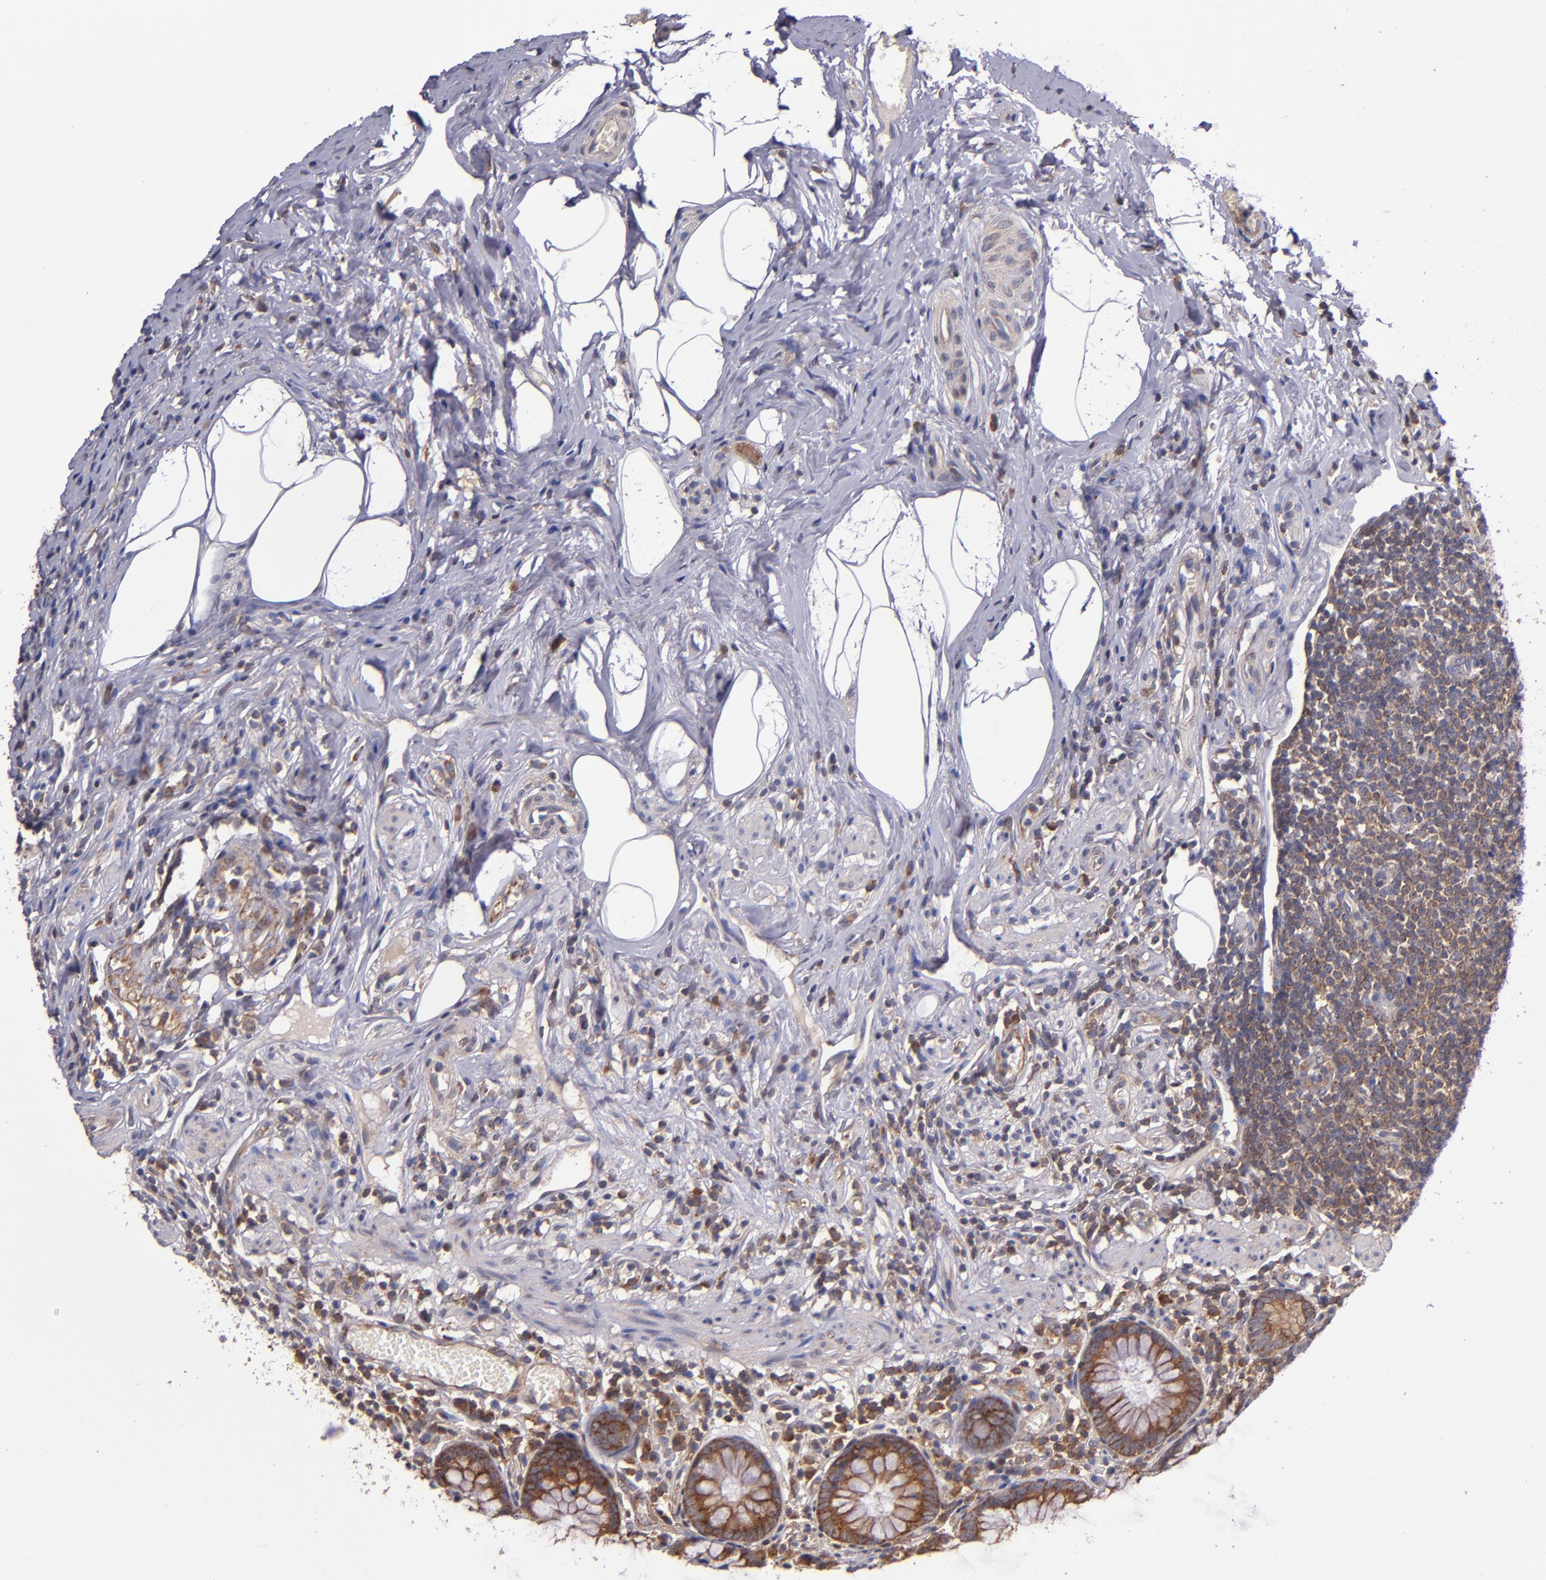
{"staining": {"intensity": "strong", "quantity": ">75%", "location": "cytoplasmic/membranous"}, "tissue": "appendix", "cell_type": "Glandular cells", "image_type": "normal", "snomed": [{"axis": "morphology", "description": "Normal tissue, NOS"}, {"axis": "topography", "description": "Appendix"}], "caption": "Appendix was stained to show a protein in brown. There is high levels of strong cytoplasmic/membranous positivity in about >75% of glandular cells. Using DAB (3,3'-diaminobenzidine) (brown) and hematoxylin (blue) stains, captured at high magnification using brightfield microscopy.", "gene": "EIF4ENIF1", "patient": {"sex": "male", "age": 38}}